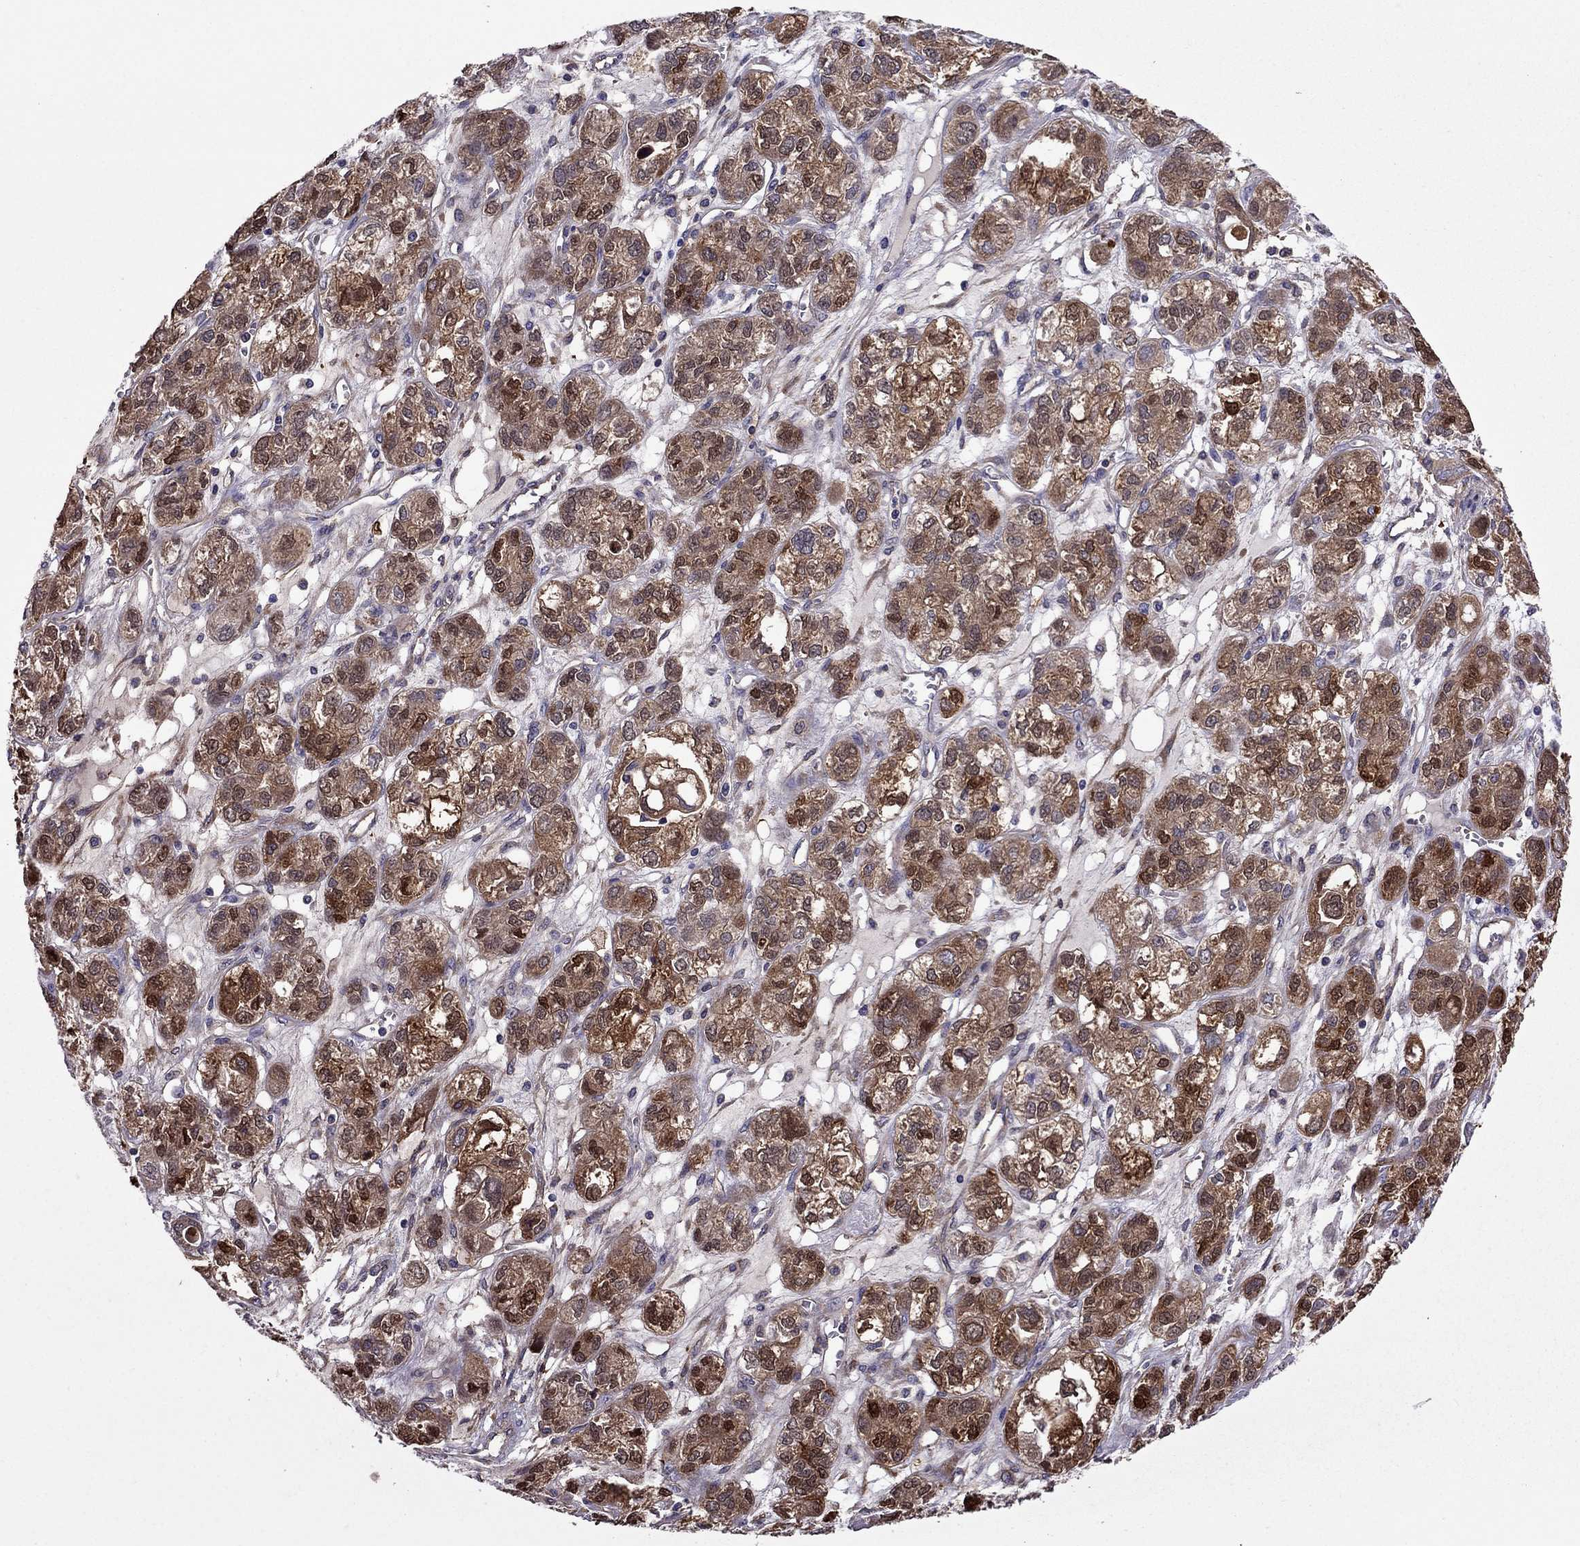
{"staining": {"intensity": "moderate", "quantity": ">75%", "location": "cytoplasmic/membranous"}, "tissue": "ovarian cancer", "cell_type": "Tumor cells", "image_type": "cancer", "snomed": [{"axis": "morphology", "description": "Carcinoma, endometroid"}, {"axis": "topography", "description": "Ovary"}], "caption": "Endometroid carcinoma (ovarian) tissue reveals moderate cytoplasmic/membranous expression in approximately >75% of tumor cells, visualized by immunohistochemistry. Using DAB (brown) and hematoxylin (blue) stains, captured at high magnification using brightfield microscopy.", "gene": "ITGB1", "patient": {"sex": "female", "age": 64}}